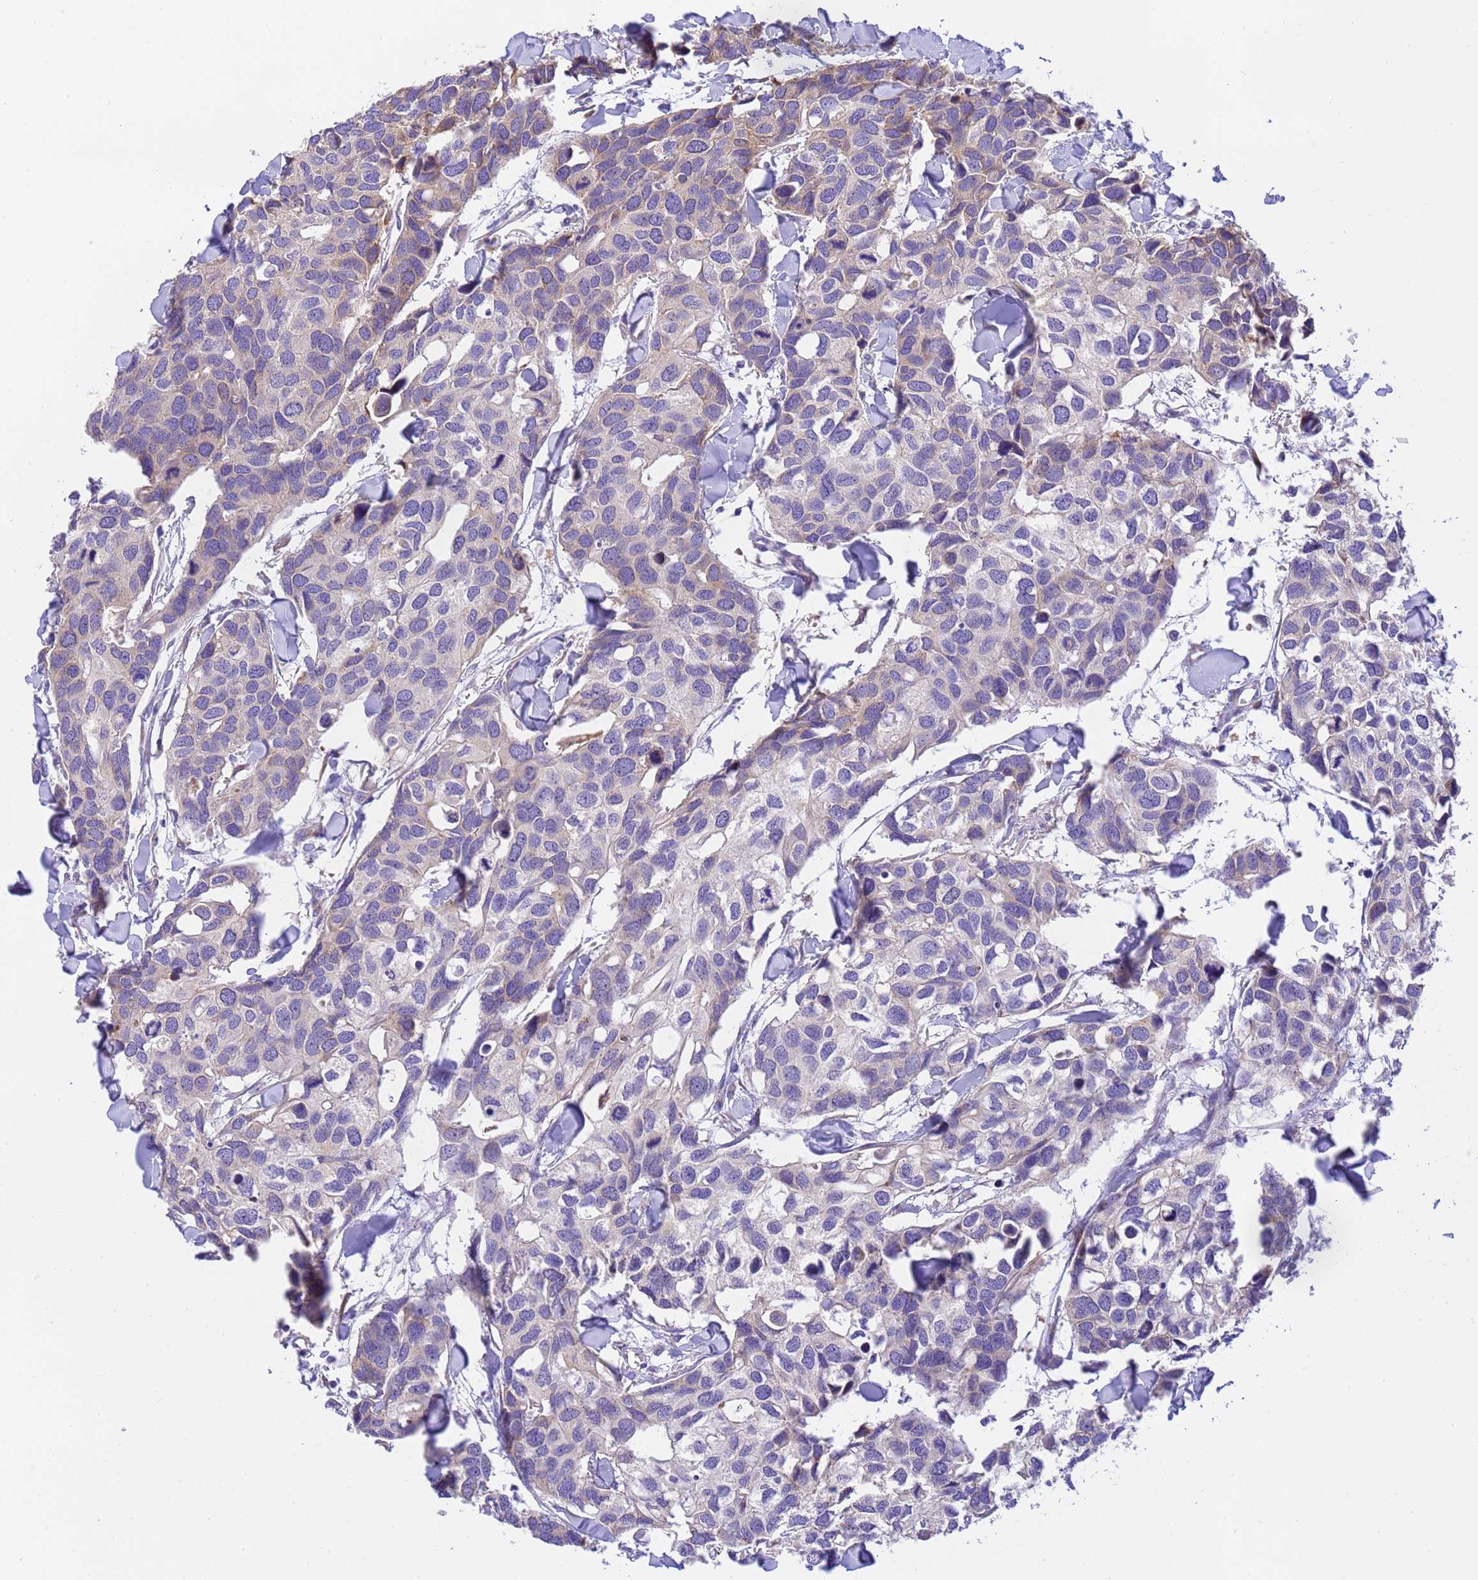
{"staining": {"intensity": "weak", "quantity": "<25%", "location": "cytoplasmic/membranous"}, "tissue": "breast cancer", "cell_type": "Tumor cells", "image_type": "cancer", "snomed": [{"axis": "morphology", "description": "Duct carcinoma"}, {"axis": "topography", "description": "Breast"}], "caption": "This is an IHC image of breast cancer (infiltrating ductal carcinoma). There is no positivity in tumor cells.", "gene": "RHBDD3", "patient": {"sex": "female", "age": 83}}